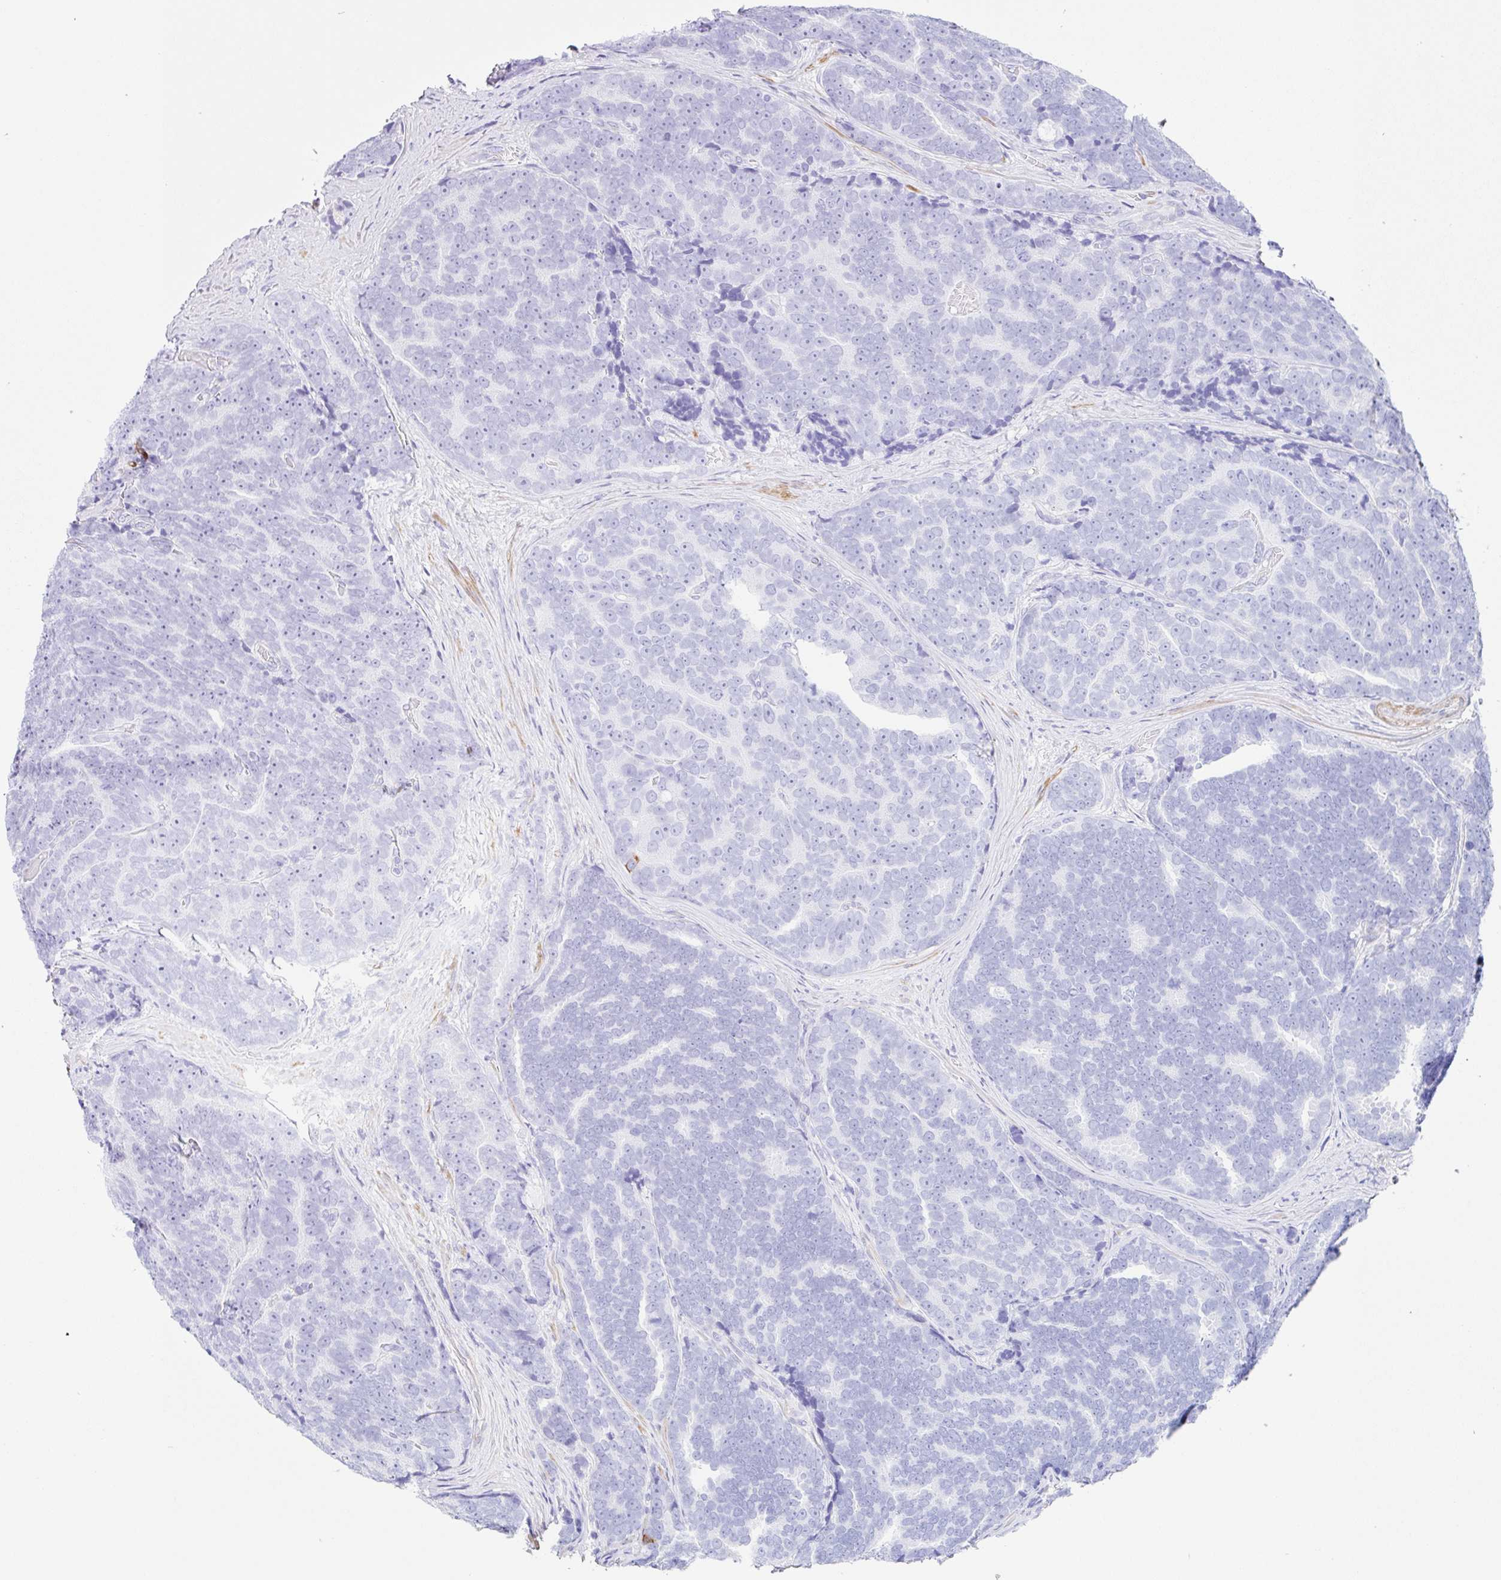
{"staining": {"intensity": "negative", "quantity": "none", "location": "none"}, "tissue": "prostate cancer", "cell_type": "Tumor cells", "image_type": "cancer", "snomed": [{"axis": "morphology", "description": "Adenocarcinoma, Low grade"}, {"axis": "topography", "description": "Prostate"}], "caption": "Tumor cells show no significant protein expression in prostate cancer (adenocarcinoma (low-grade)).", "gene": "CLDND2", "patient": {"sex": "male", "age": 62}}